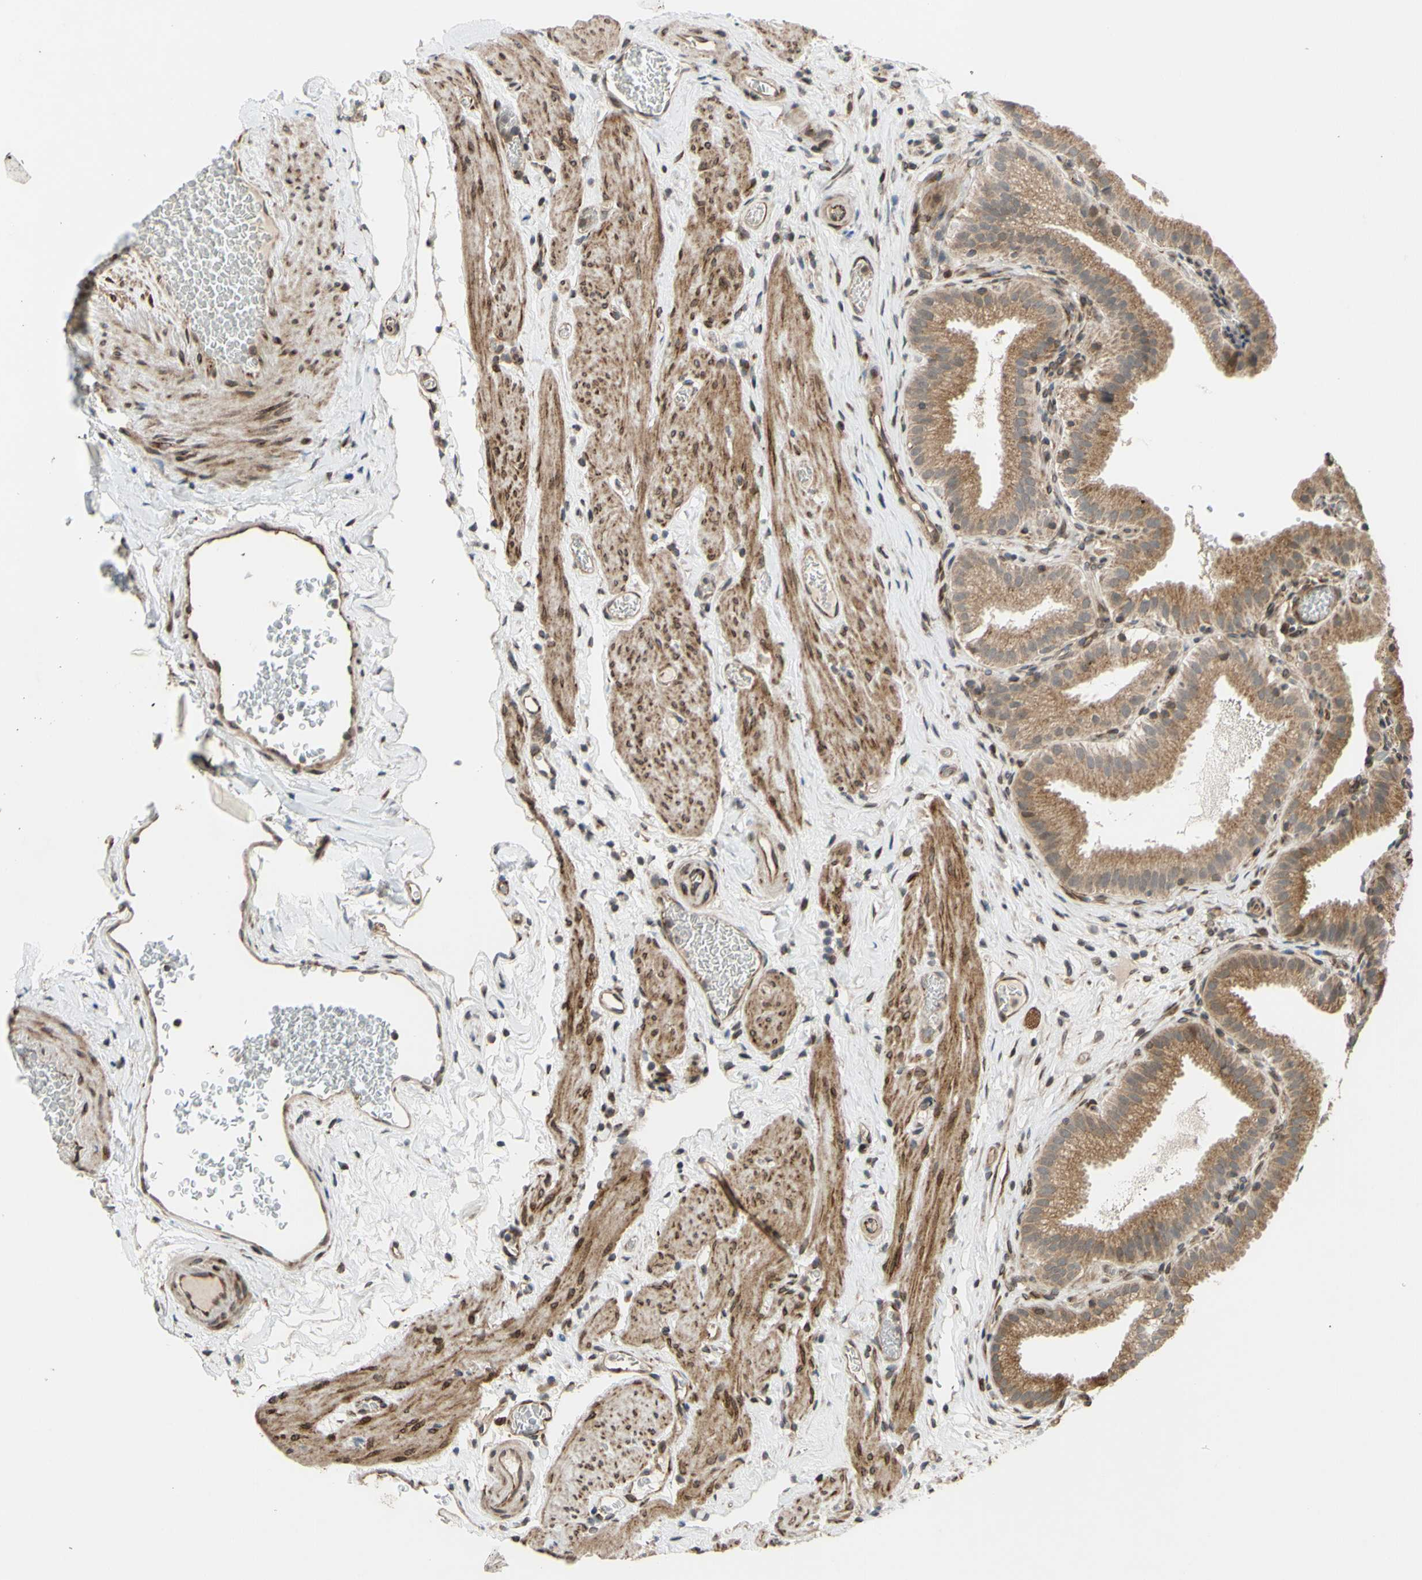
{"staining": {"intensity": "moderate", "quantity": ">75%", "location": "cytoplasmic/membranous"}, "tissue": "gallbladder", "cell_type": "Glandular cells", "image_type": "normal", "snomed": [{"axis": "morphology", "description": "Normal tissue, NOS"}, {"axis": "topography", "description": "Gallbladder"}], "caption": "Gallbladder stained for a protein demonstrates moderate cytoplasmic/membranous positivity in glandular cells.", "gene": "PRAF2", "patient": {"sex": "male", "age": 54}}